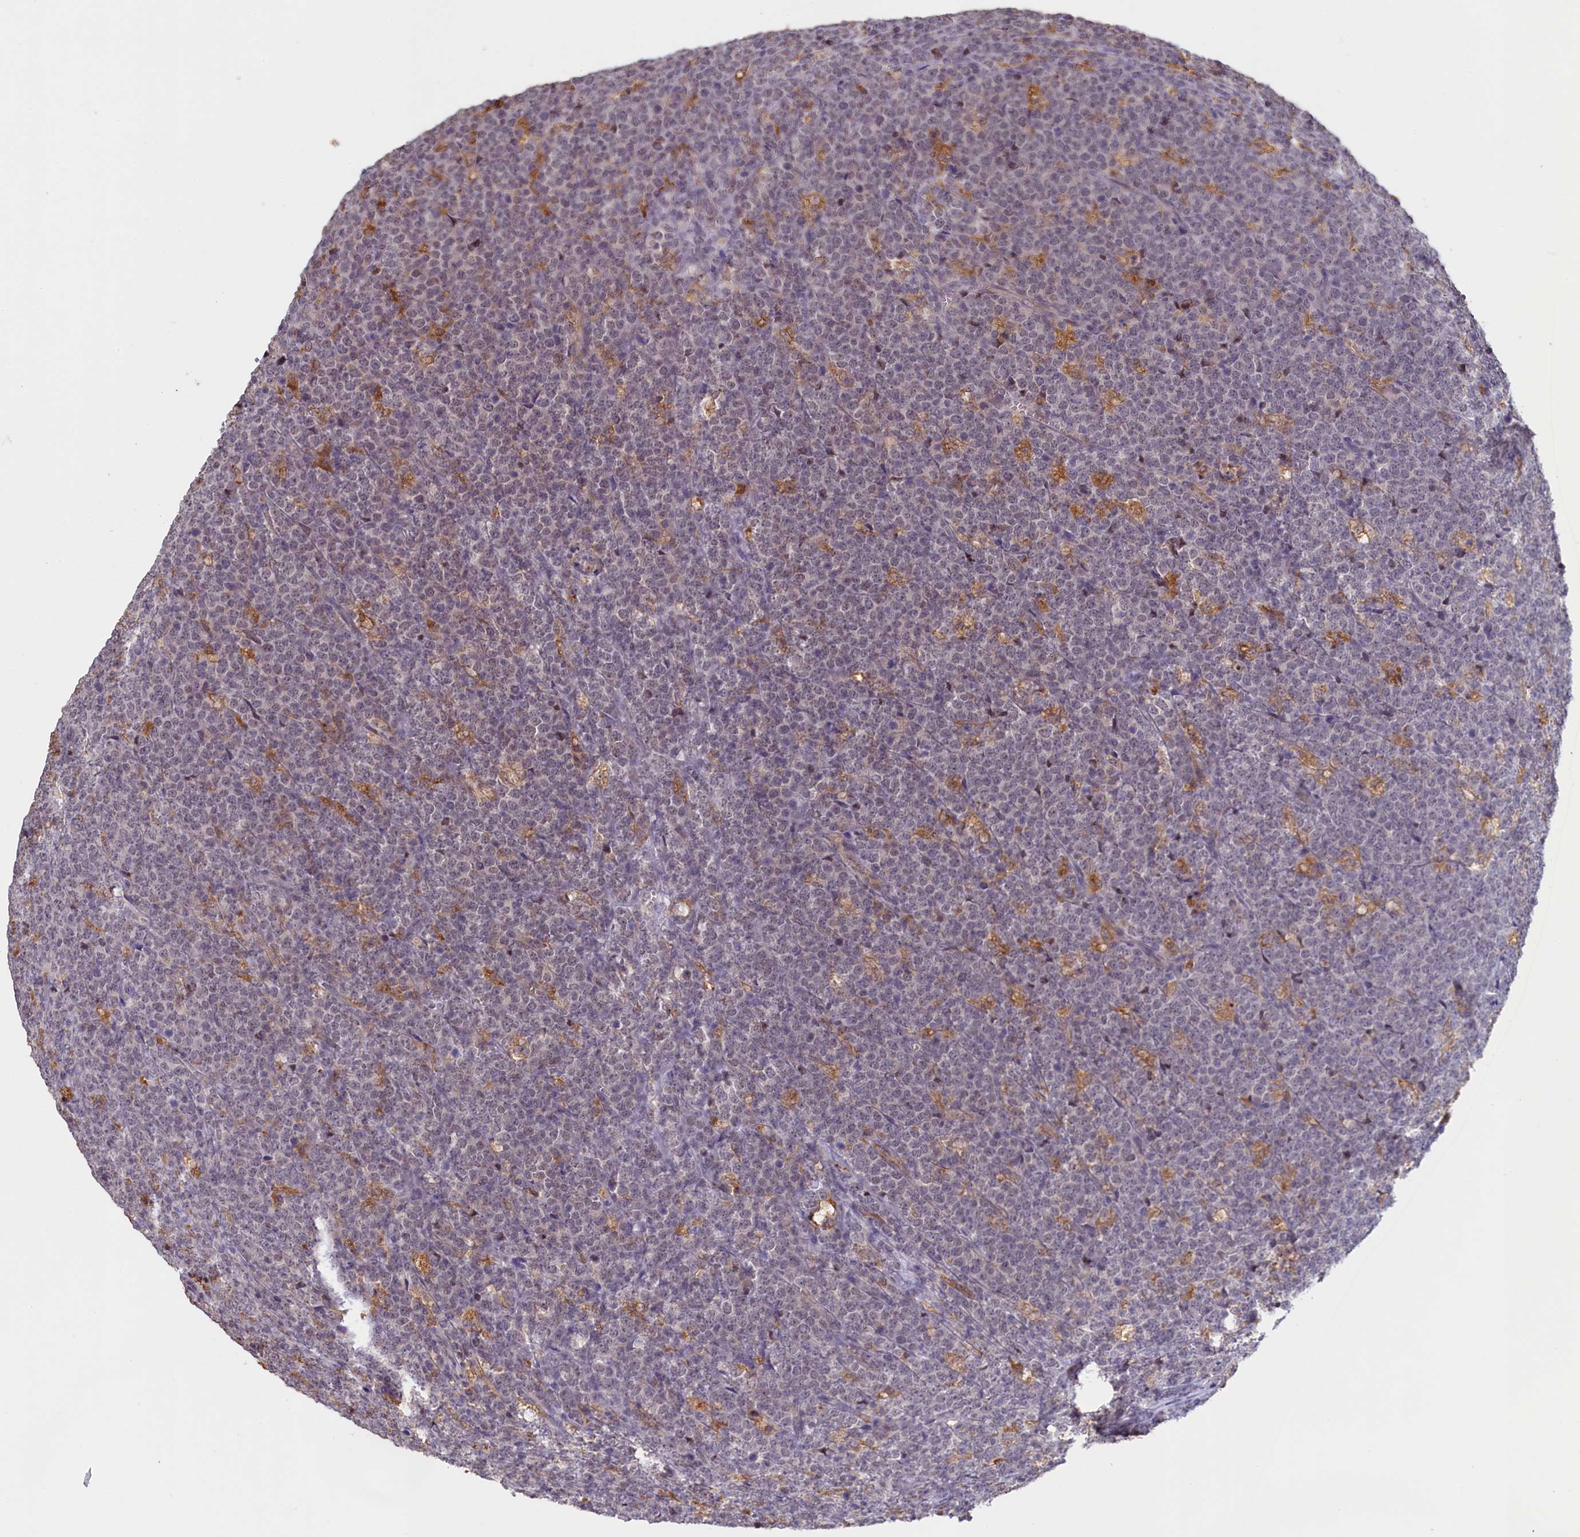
{"staining": {"intensity": "negative", "quantity": "none", "location": "none"}, "tissue": "lymphoma", "cell_type": "Tumor cells", "image_type": "cancer", "snomed": [{"axis": "morphology", "description": "Malignant lymphoma, non-Hodgkin's type, High grade"}, {"axis": "topography", "description": "Small intestine"}], "caption": "Photomicrograph shows no protein expression in tumor cells of lymphoma tissue.", "gene": "COL19A1", "patient": {"sex": "male", "age": 8}}